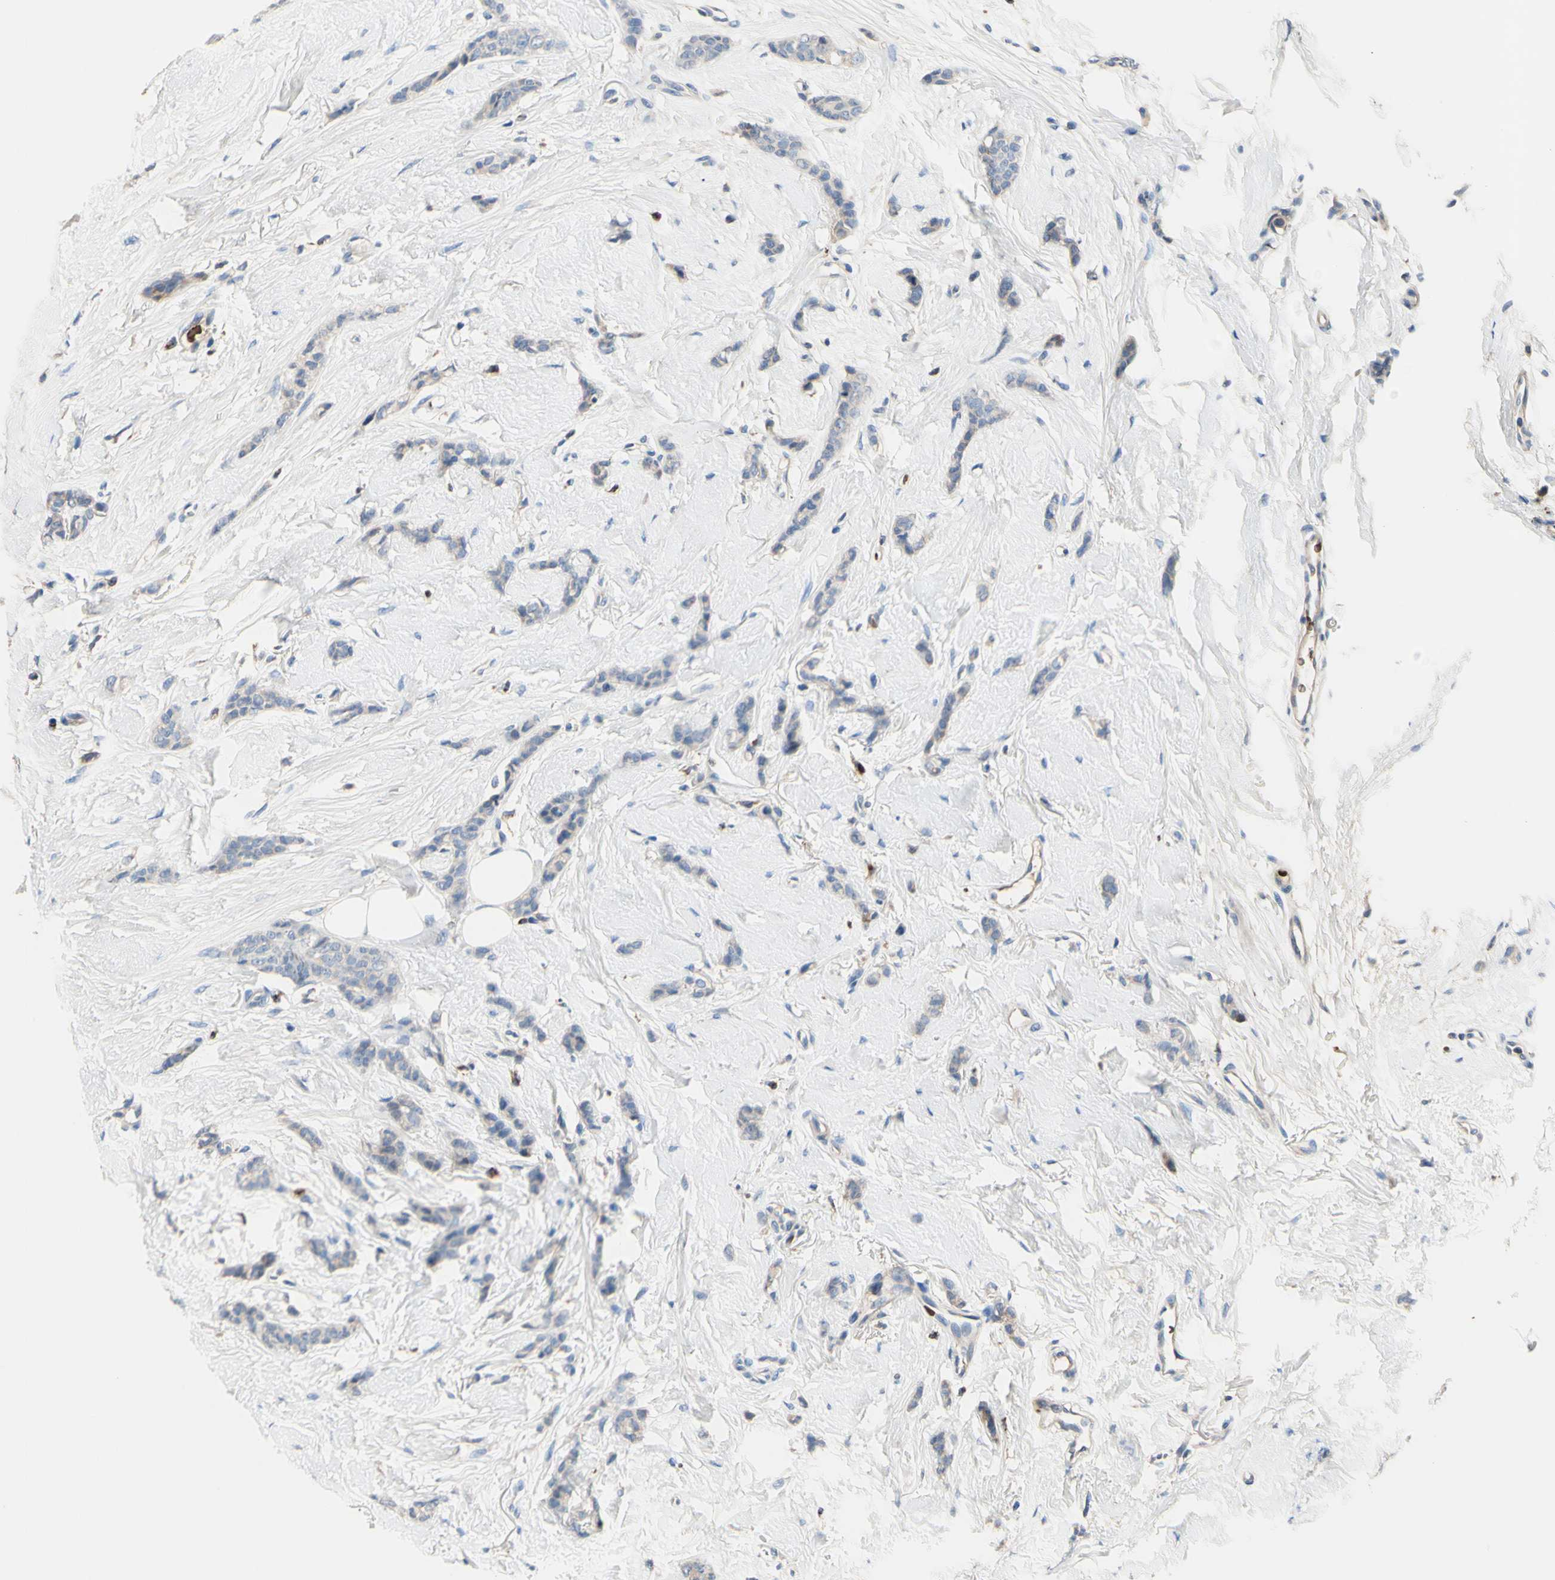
{"staining": {"intensity": "weak", "quantity": "<25%", "location": "cytoplasmic/membranous"}, "tissue": "breast cancer", "cell_type": "Tumor cells", "image_type": "cancer", "snomed": [{"axis": "morphology", "description": "Lobular carcinoma"}, {"axis": "topography", "description": "Skin"}, {"axis": "topography", "description": "Breast"}], "caption": "A histopathology image of human breast cancer is negative for staining in tumor cells. The staining is performed using DAB brown chromogen with nuclei counter-stained in using hematoxylin.", "gene": "CDON", "patient": {"sex": "female", "age": 46}}